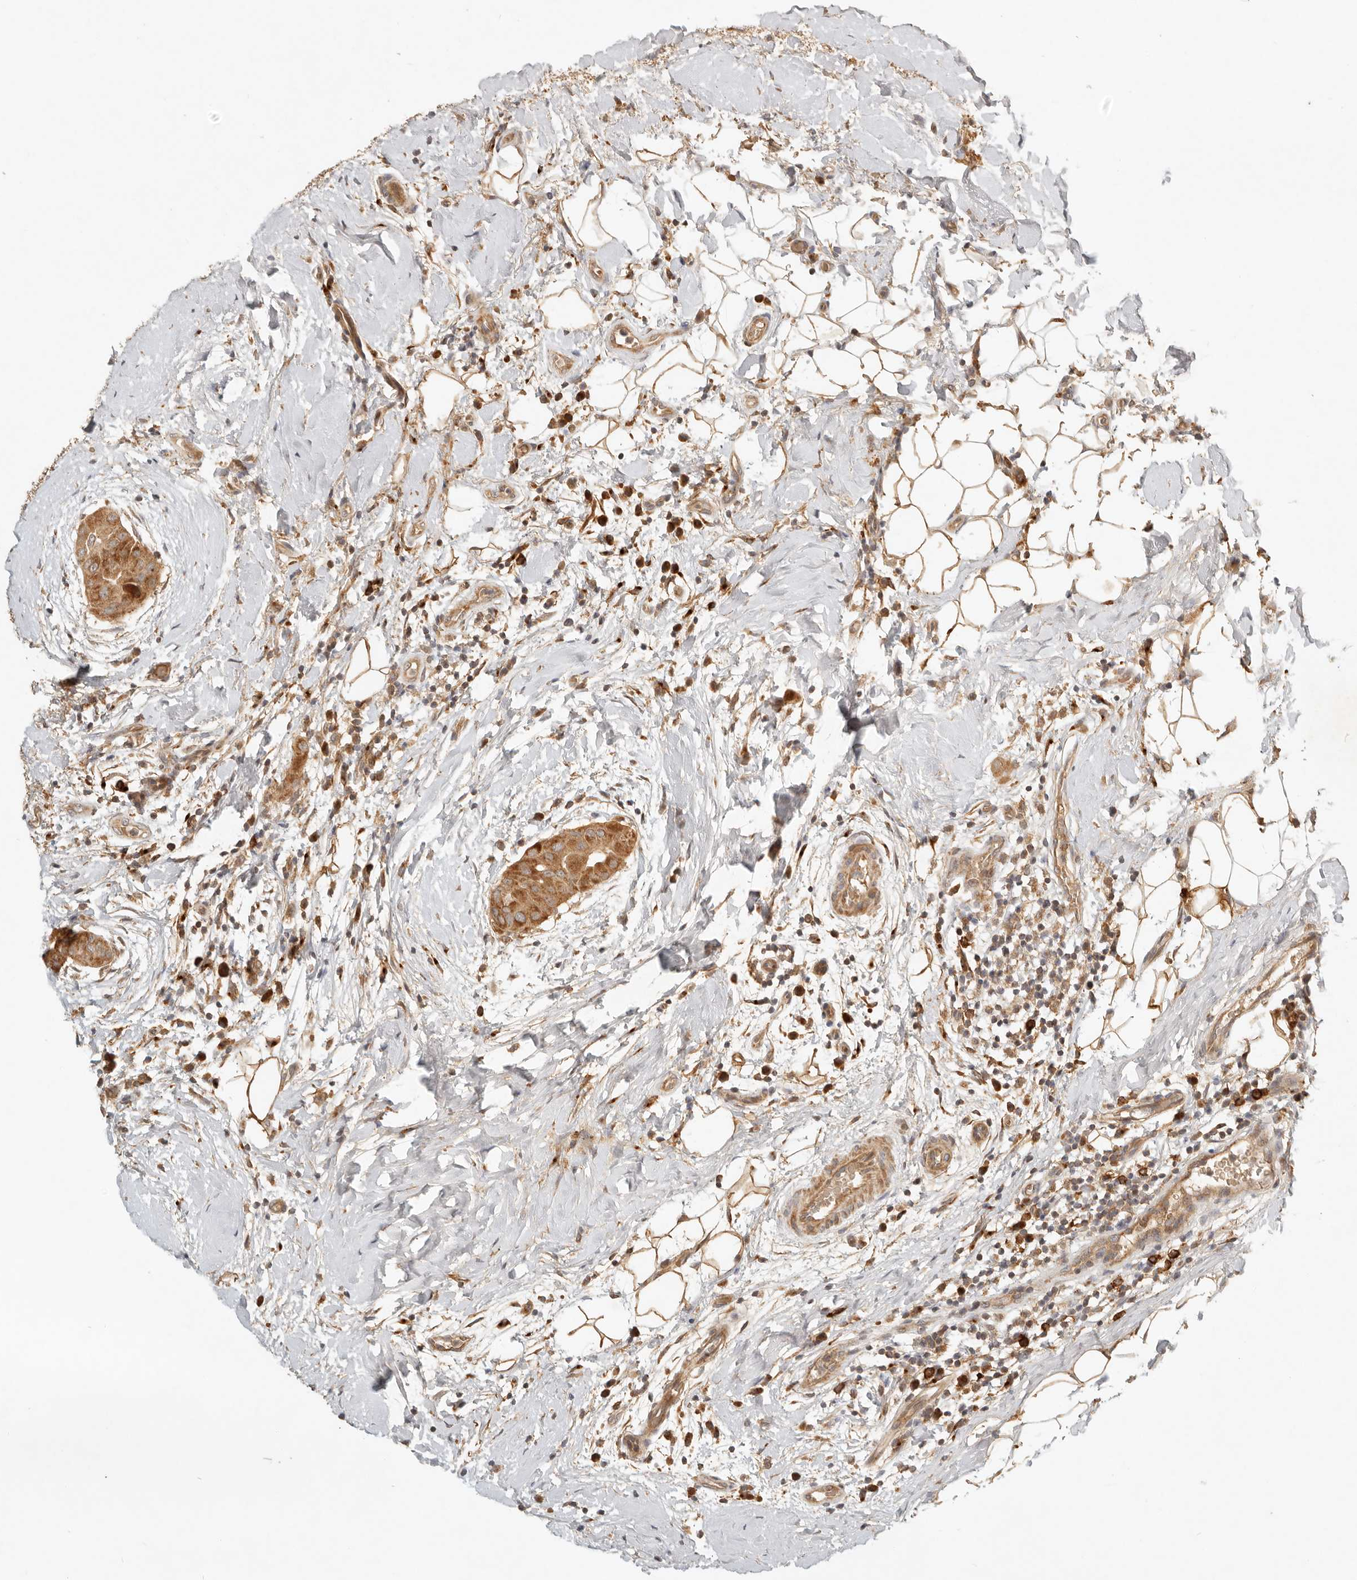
{"staining": {"intensity": "moderate", "quantity": ">75%", "location": "cytoplasmic/membranous"}, "tissue": "thyroid cancer", "cell_type": "Tumor cells", "image_type": "cancer", "snomed": [{"axis": "morphology", "description": "Papillary adenocarcinoma, NOS"}, {"axis": "topography", "description": "Thyroid gland"}], "caption": "A high-resolution histopathology image shows IHC staining of thyroid cancer (papillary adenocarcinoma), which displays moderate cytoplasmic/membranous staining in approximately >75% of tumor cells.", "gene": "CLEC4C", "patient": {"sex": "male", "age": 33}}